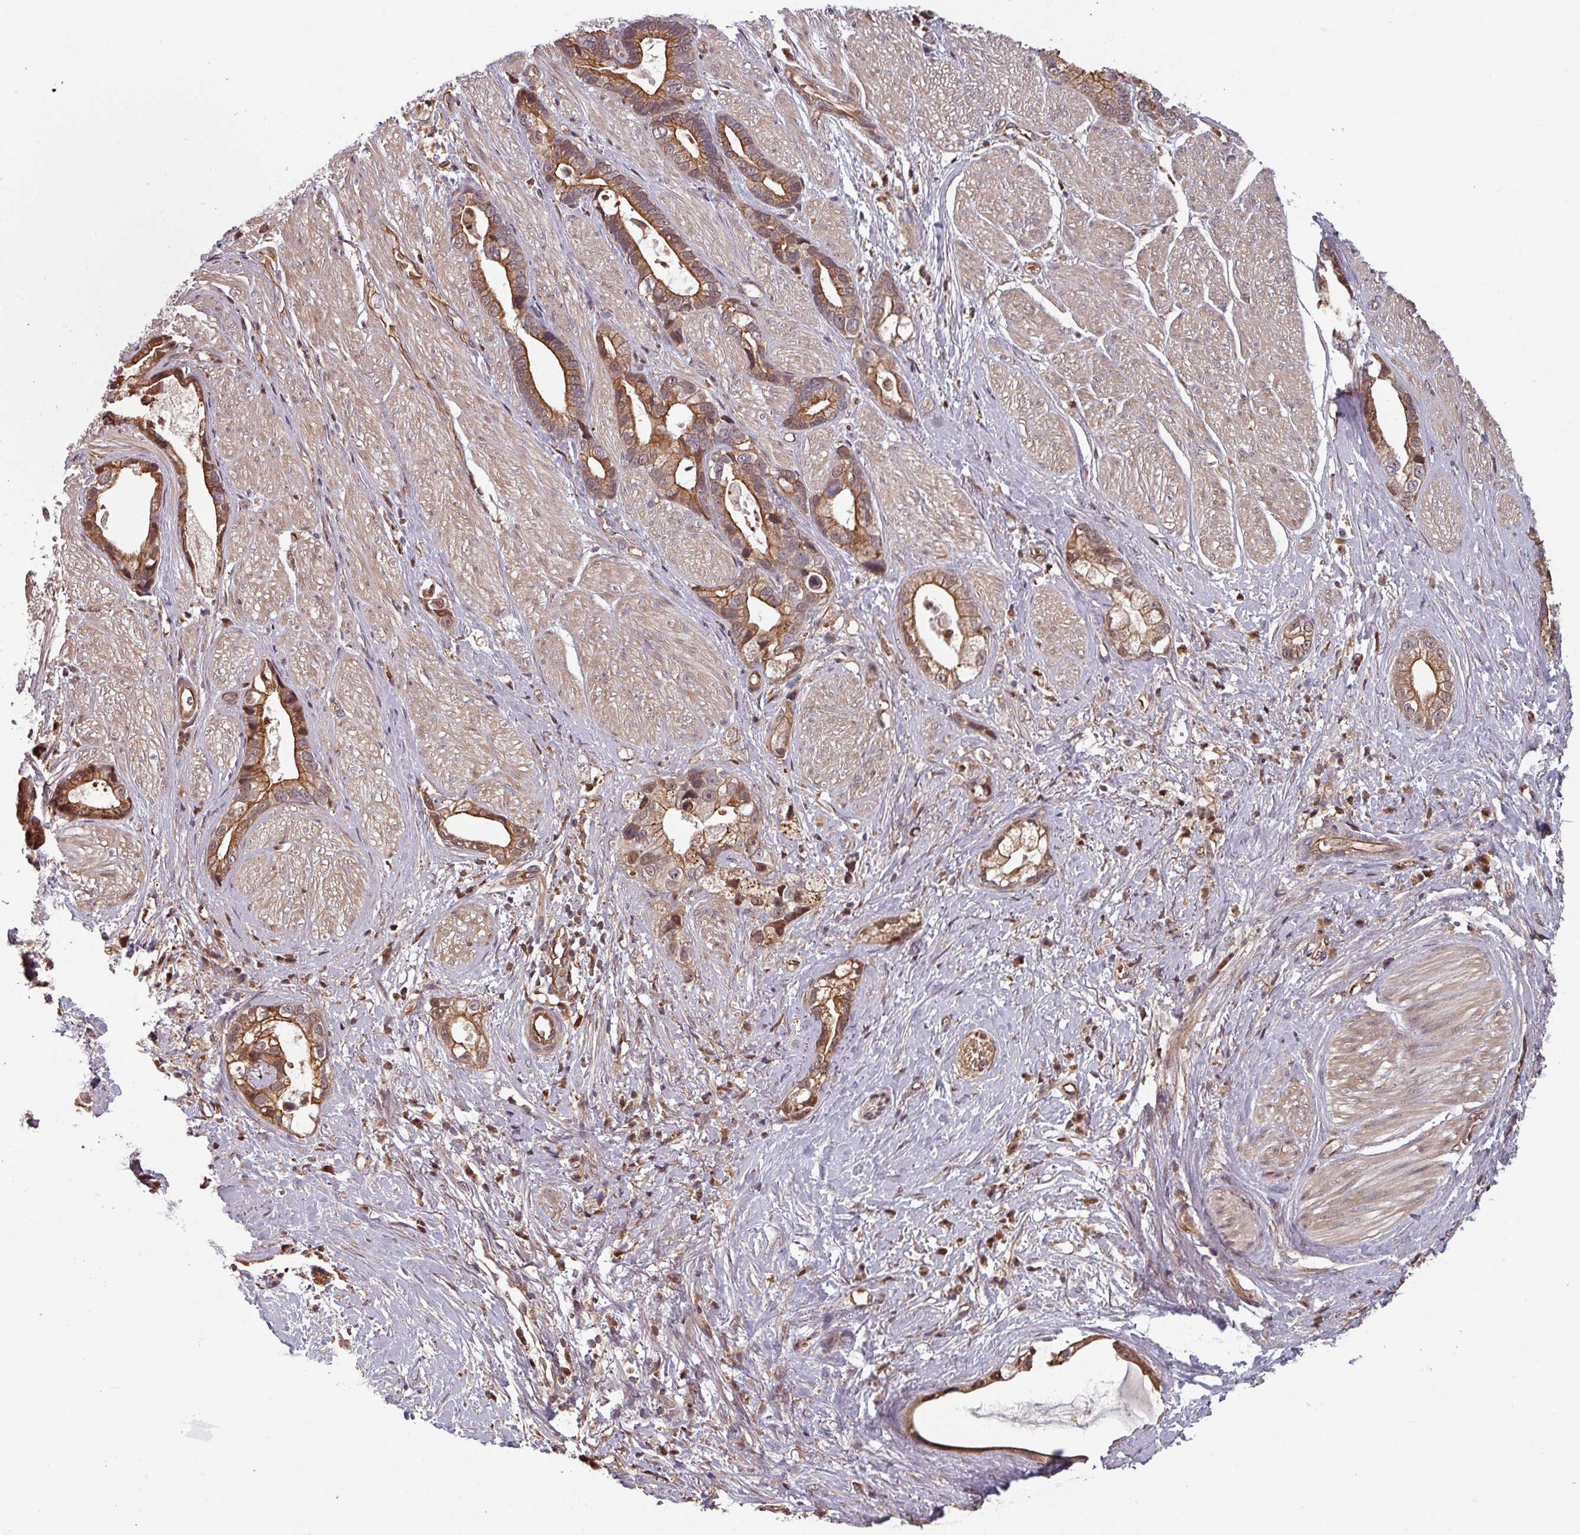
{"staining": {"intensity": "moderate", "quantity": ">75%", "location": "cytoplasmic/membranous"}, "tissue": "stomach cancer", "cell_type": "Tumor cells", "image_type": "cancer", "snomed": [{"axis": "morphology", "description": "Adenocarcinoma, NOS"}, {"axis": "topography", "description": "Stomach"}], "caption": "Immunohistochemical staining of adenocarcinoma (stomach) displays medium levels of moderate cytoplasmic/membranous protein positivity in about >75% of tumor cells.", "gene": "EID1", "patient": {"sex": "male", "age": 55}}